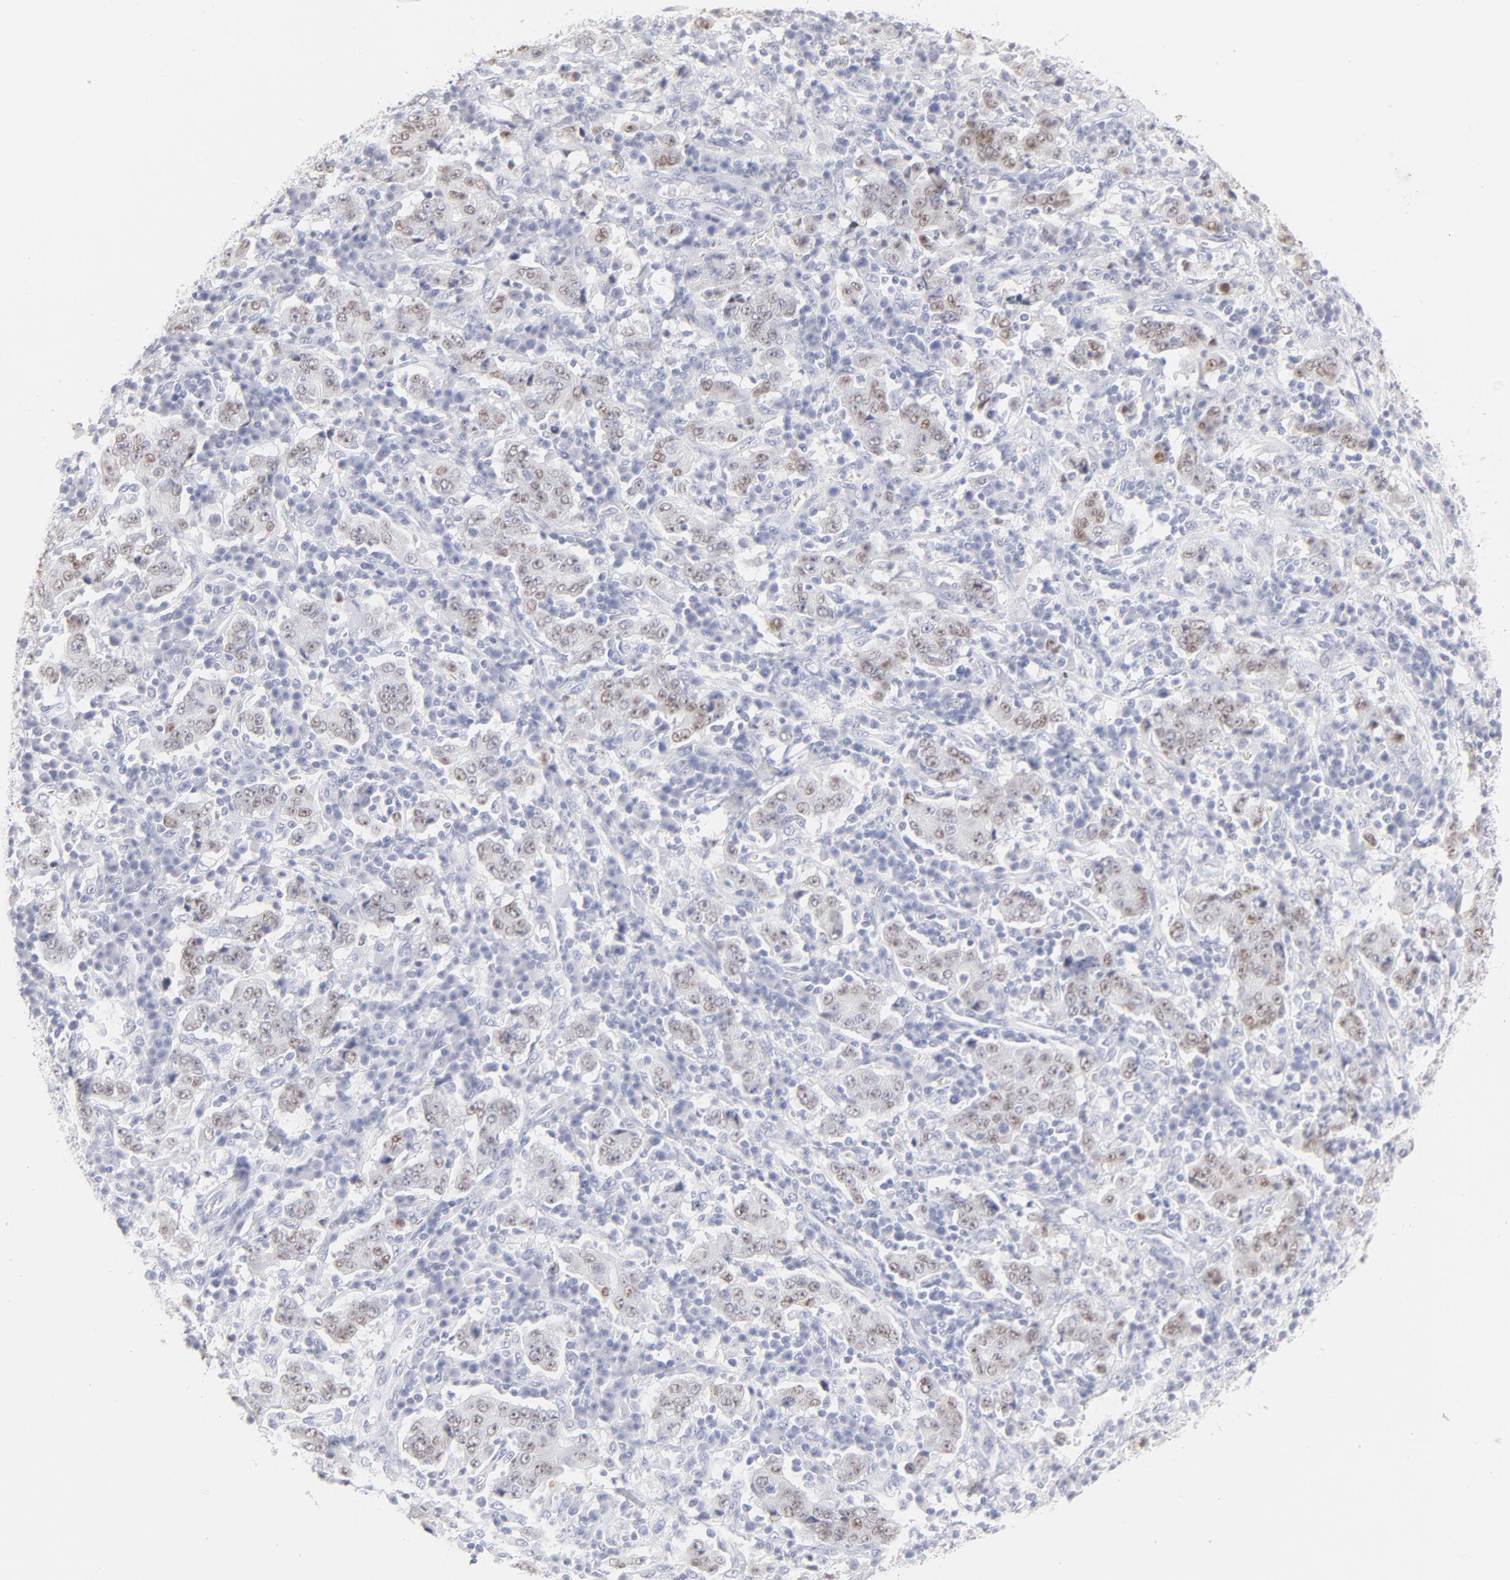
{"staining": {"intensity": "moderate", "quantity": "25%-75%", "location": "nuclear"}, "tissue": "stomach cancer", "cell_type": "Tumor cells", "image_type": "cancer", "snomed": [{"axis": "morphology", "description": "Normal tissue, NOS"}, {"axis": "morphology", "description": "Adenocarcinoma, NOS"}, {"axis": "topography", "description": "Stomach, upper"}, {"axis": "topography", "description": "Stomach"}], "caption": "Human stomach cancer stained for a protein (brown) exhibits moderate nuclear positive positivity in about 25%-75% of tumor cells.", "gene": "ELF3", "patient": {"sex": "male", "age": 59}}